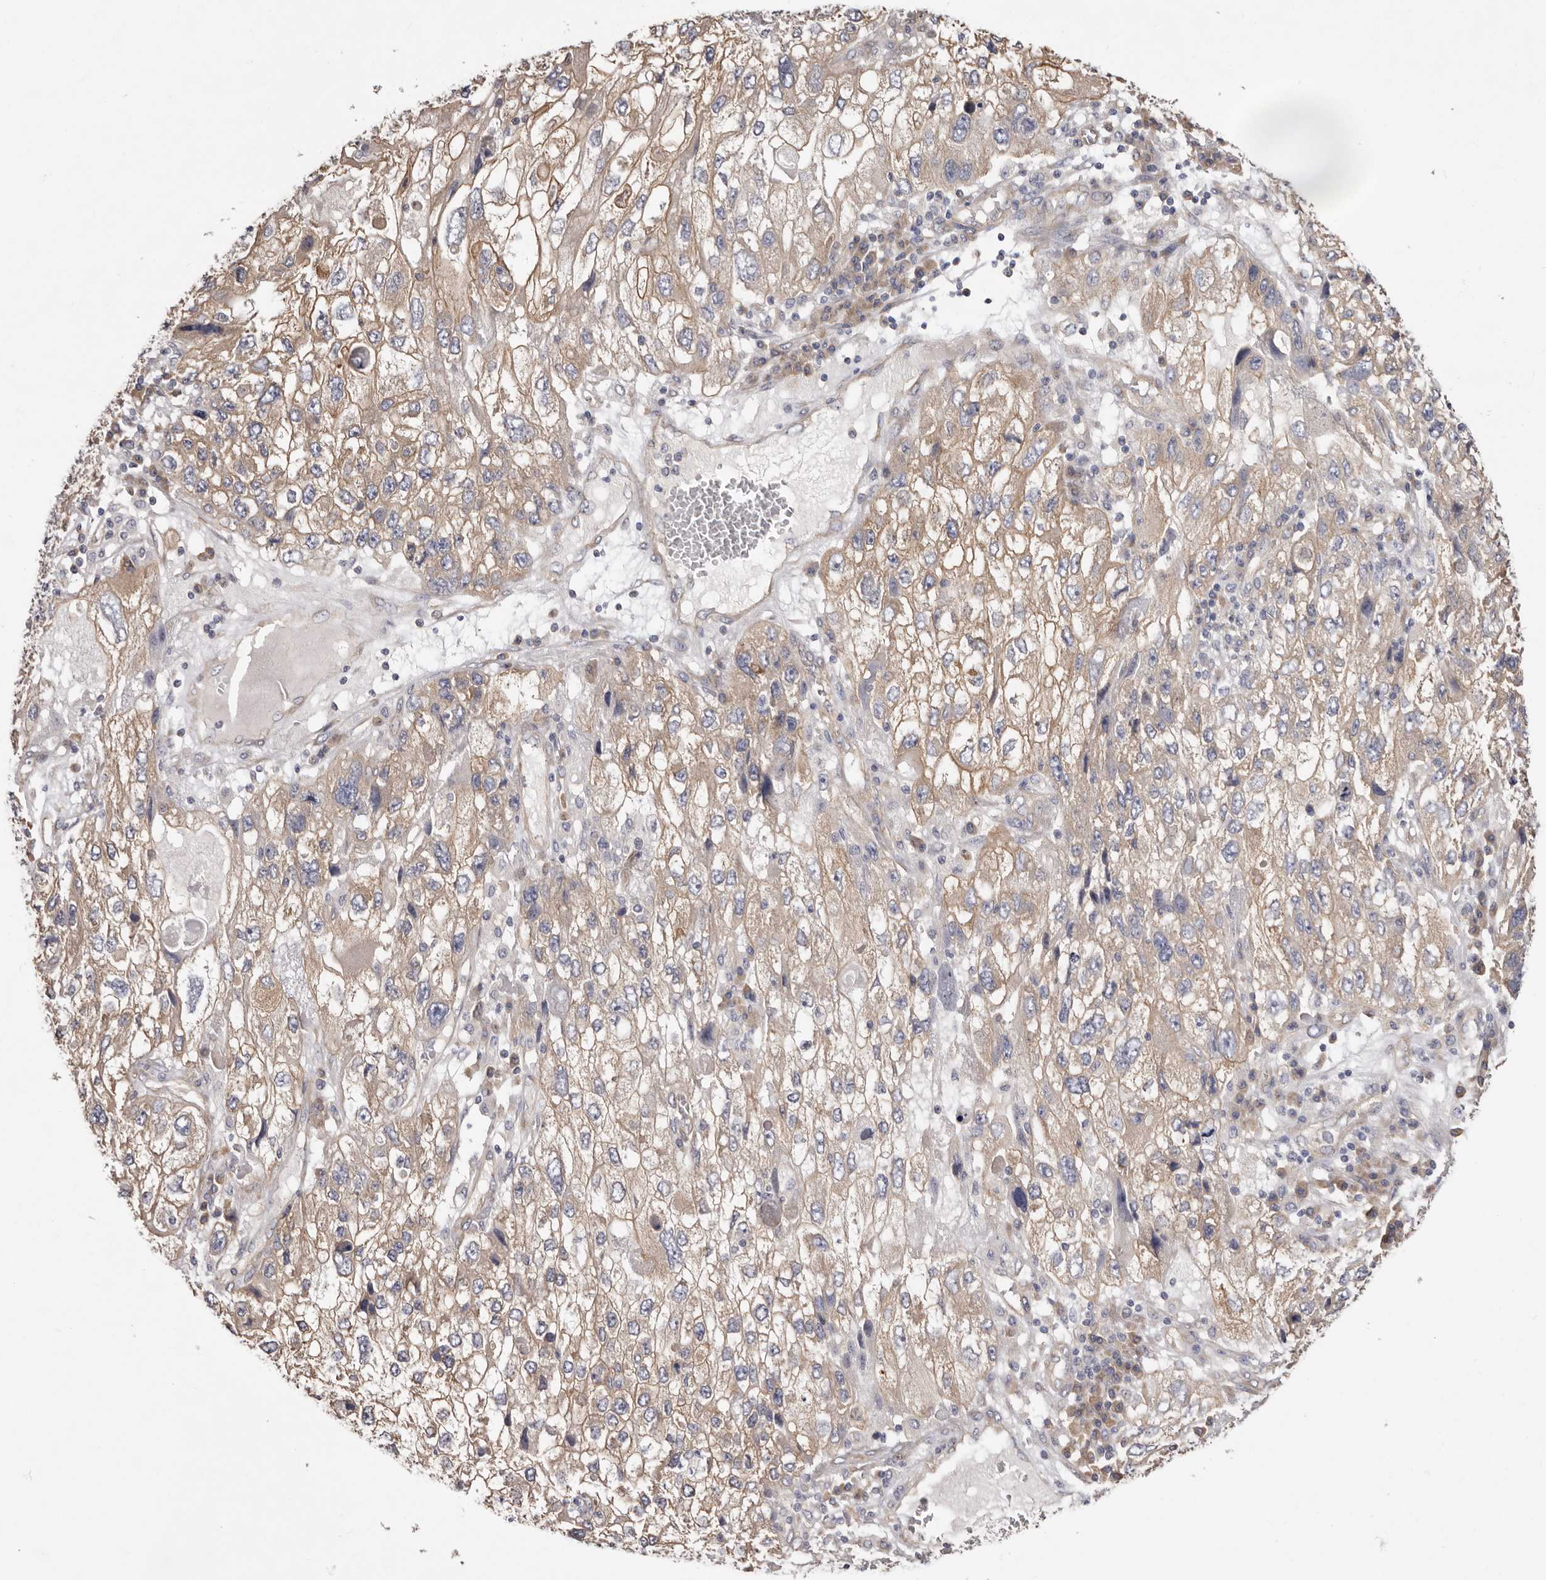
{"staining": {"intensity": "weak", "quantity": "25%-75%", "location": "cytoplasmic/membranous"}, "tissue": "endometrial cancer", "cell_type": "Tumor cells", "image_type": "cancer", "snomed": [{"axis": "morphology", "description": "Adenocarcinoma, NOS"}, {"axis": "topography", "description": "Endometrium"}], "caption": "Immunohistochemistry (IHC) of human endometrial adenocarcinoma demonstrates low levels of weak cytoplasmic/membranous staining in approximately 25%-75% of tumor cells.", "gene": "FAM167B", "patient": {"sex": "female", "age": 49}}